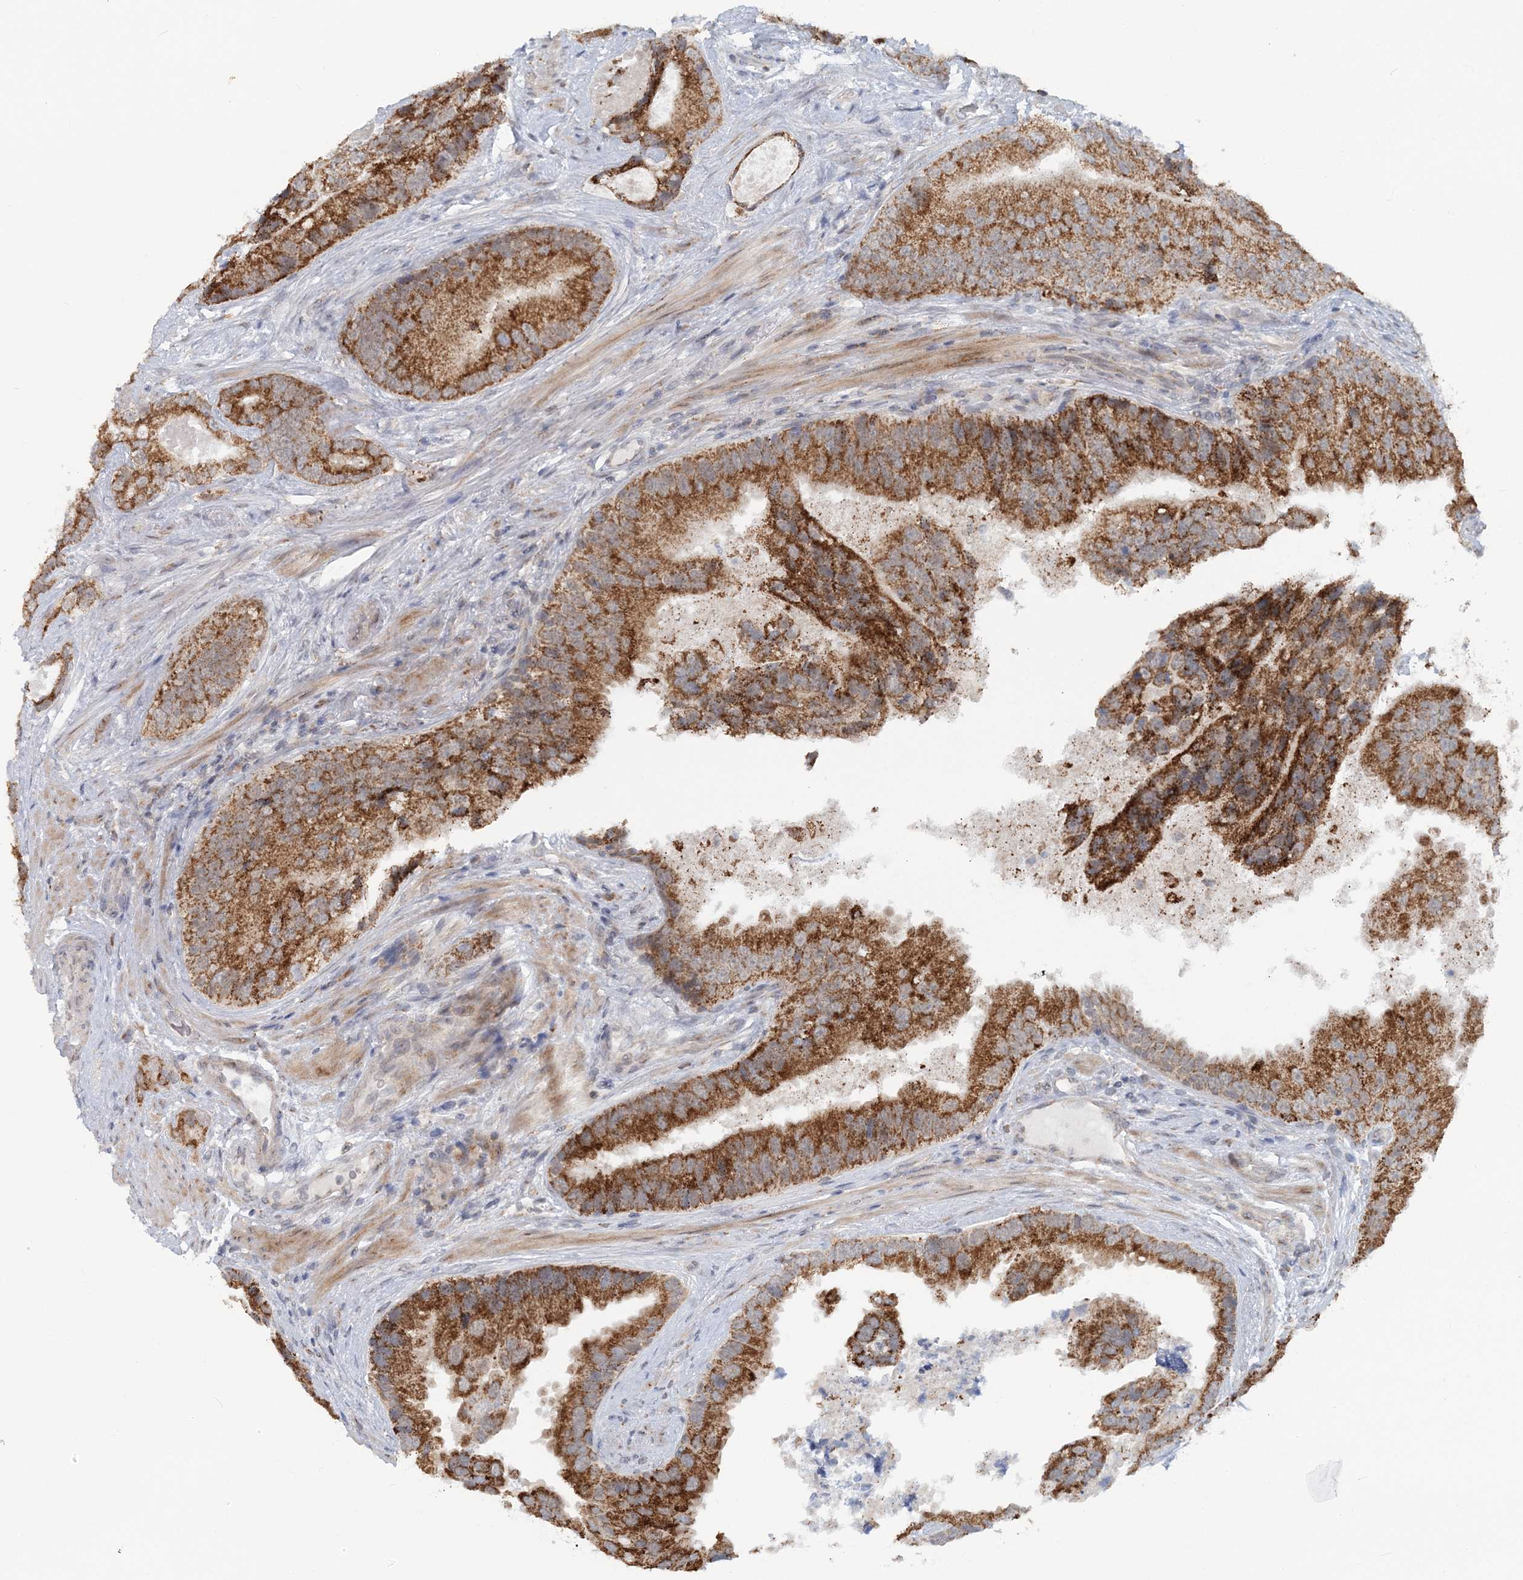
{"staining": {"intensity": "strong", "quantity": ">75%", "location": "cytoplasmic/membranous"}, "tissue": "prostate cancer", "cell_type": "Tumor cells", "image_type": "cancer", "snomed": [{"axis": "morphology", "description": "Adenocarcinoma, High grade"}, {"axis": "topography", "description": "Prostate"}], "caption": "IHC of prostate cancer (adenocarcinoma (high-grade)) demonstrates high levels of strong cytoplasmic/membranous staining in approximately >75% of tumor cells.", "gene": "RNF150", "patient": {"sex": "male", "age": 70}}